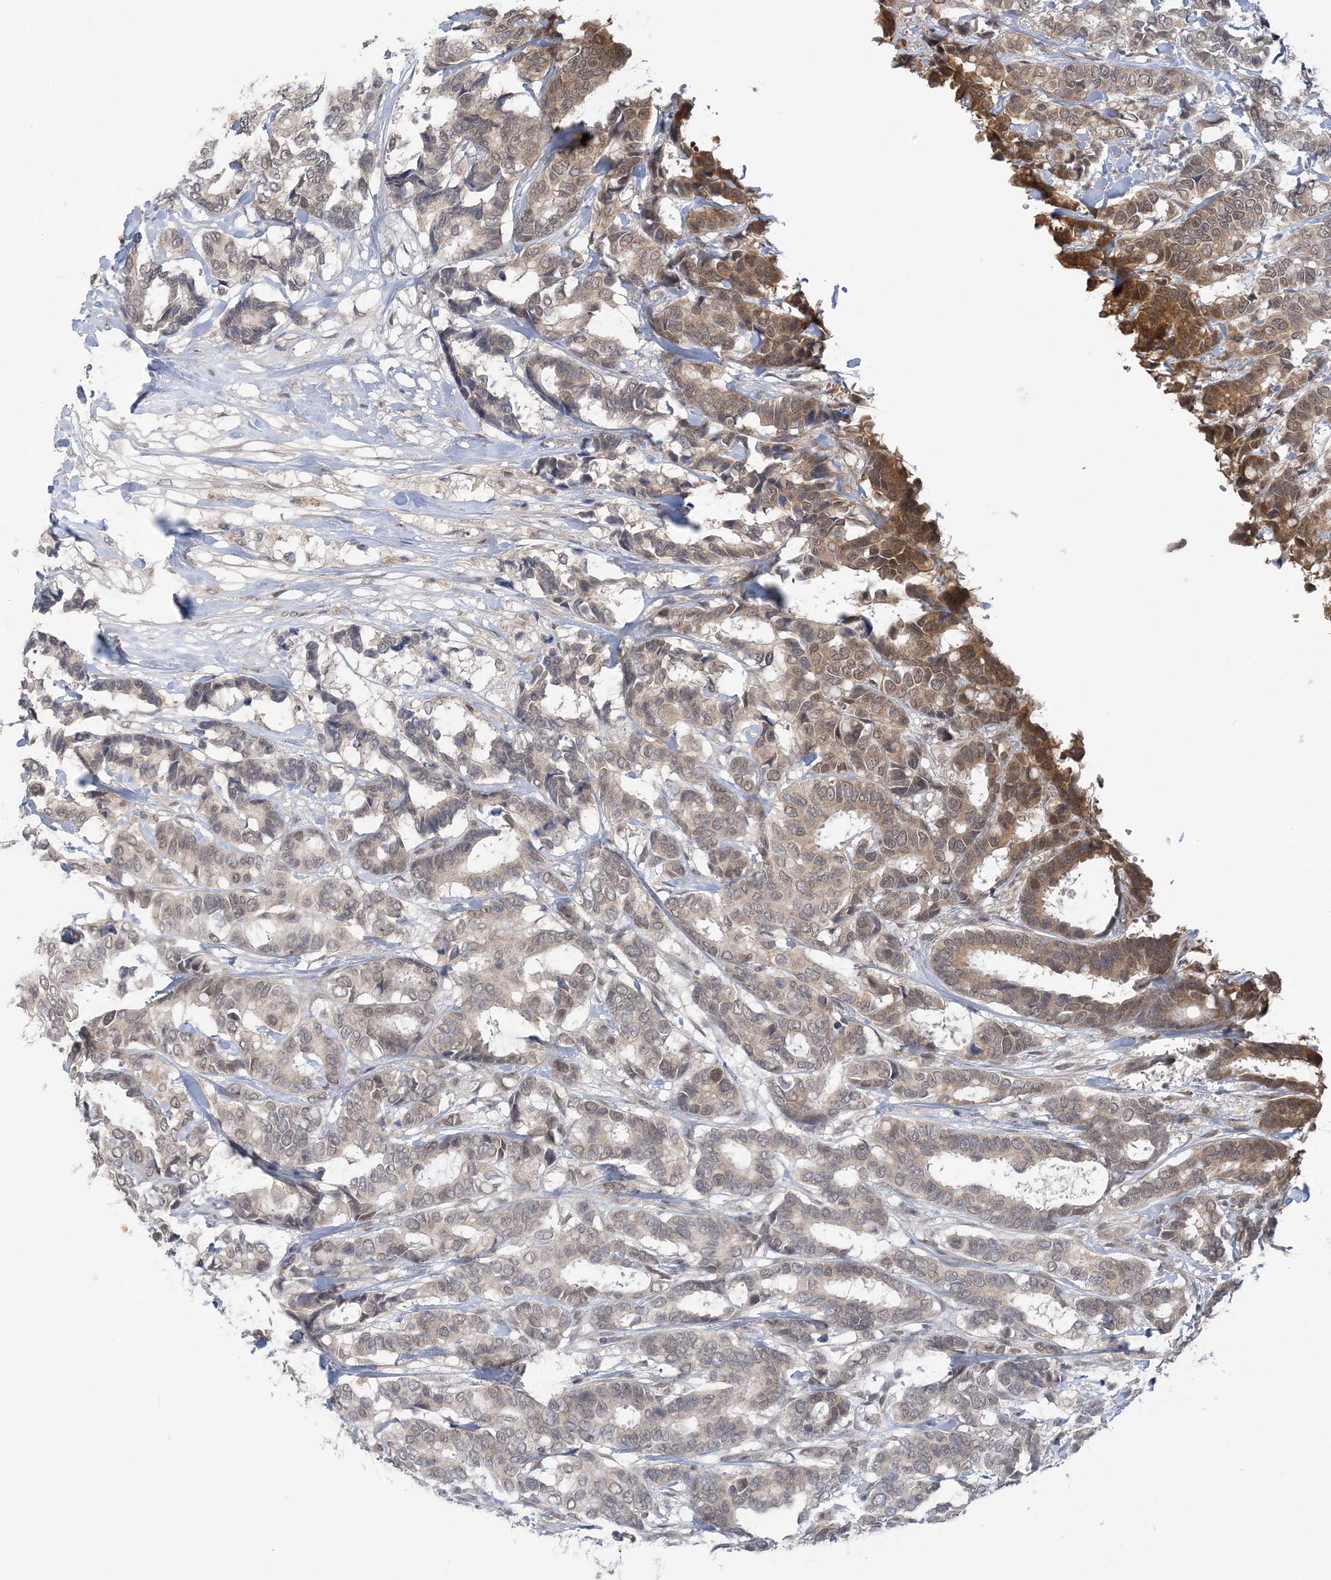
{"staining": {"intensity": "moderate", "quantity": "<25%", "location": "cytoplasmic/membranous,nuclear"}, "tissue": "breast cancer", "cell_type": "Tumor cells", "image_type": "cancer", "snomed": [{"axis": "morphology", "description": "Duct carcinoma"}, {"axis": "topography", "description": "Breast"}], "caption": "Breast cancer stained with a protein marker shows moderate staining in tumor cells.", "gene": "ZBTB7A", "patient": {"sex": "female", "age": 87}}